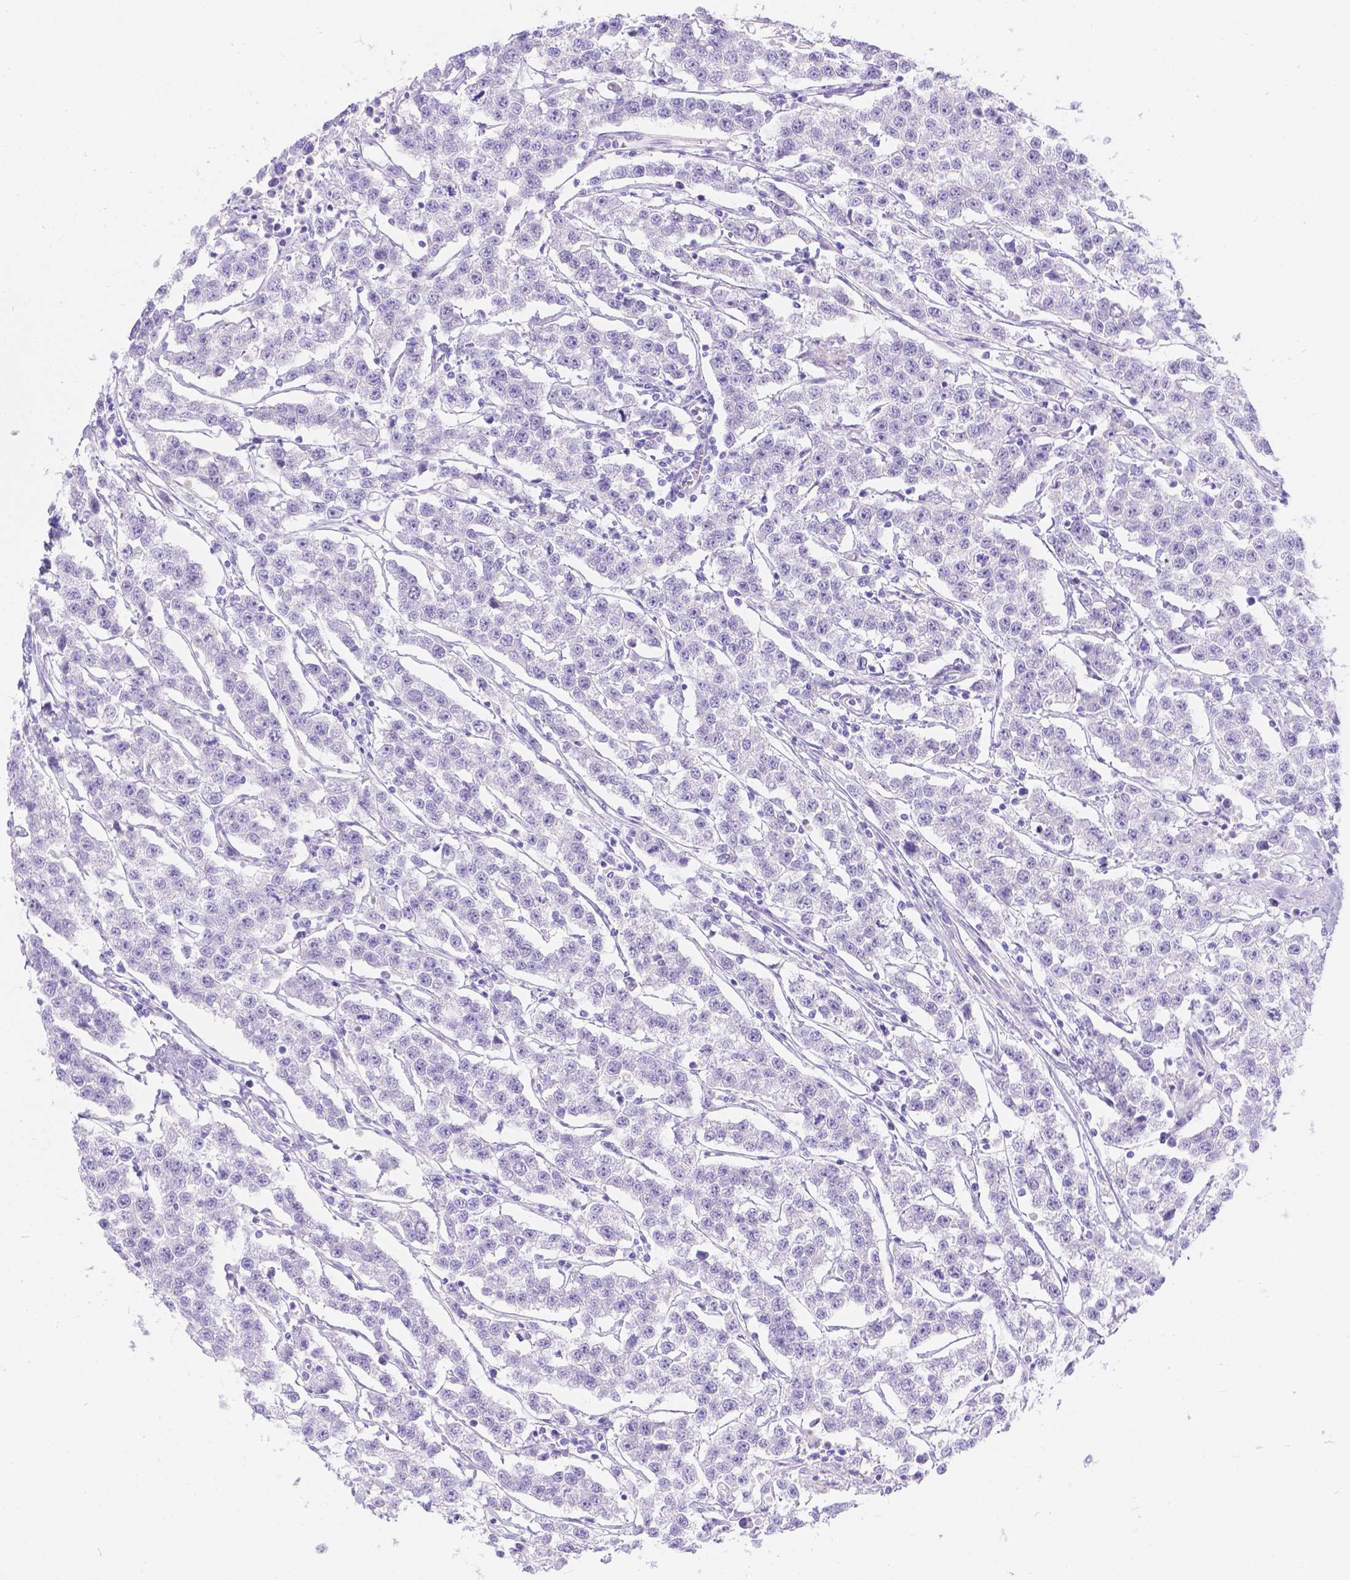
{"staining": {"intensity": "negative", "quantity": "none", "location": "none"}, "tissue": "testis cancer", "cell_type": "Tumor cells", "image_type": "cancer", "snomed": [{"axis": "morphology", "description": "Seminoma, NOS"}, {"axis": "topography", "description": "Testis"}], "caption": "DAB immunohistochemical staining of human seminoma (testis) displays no significant staining in tumor cells. Nuclei are stained in blue.", "gene": "KLHL10", "patient": {"sex": "male", "age": 59}}